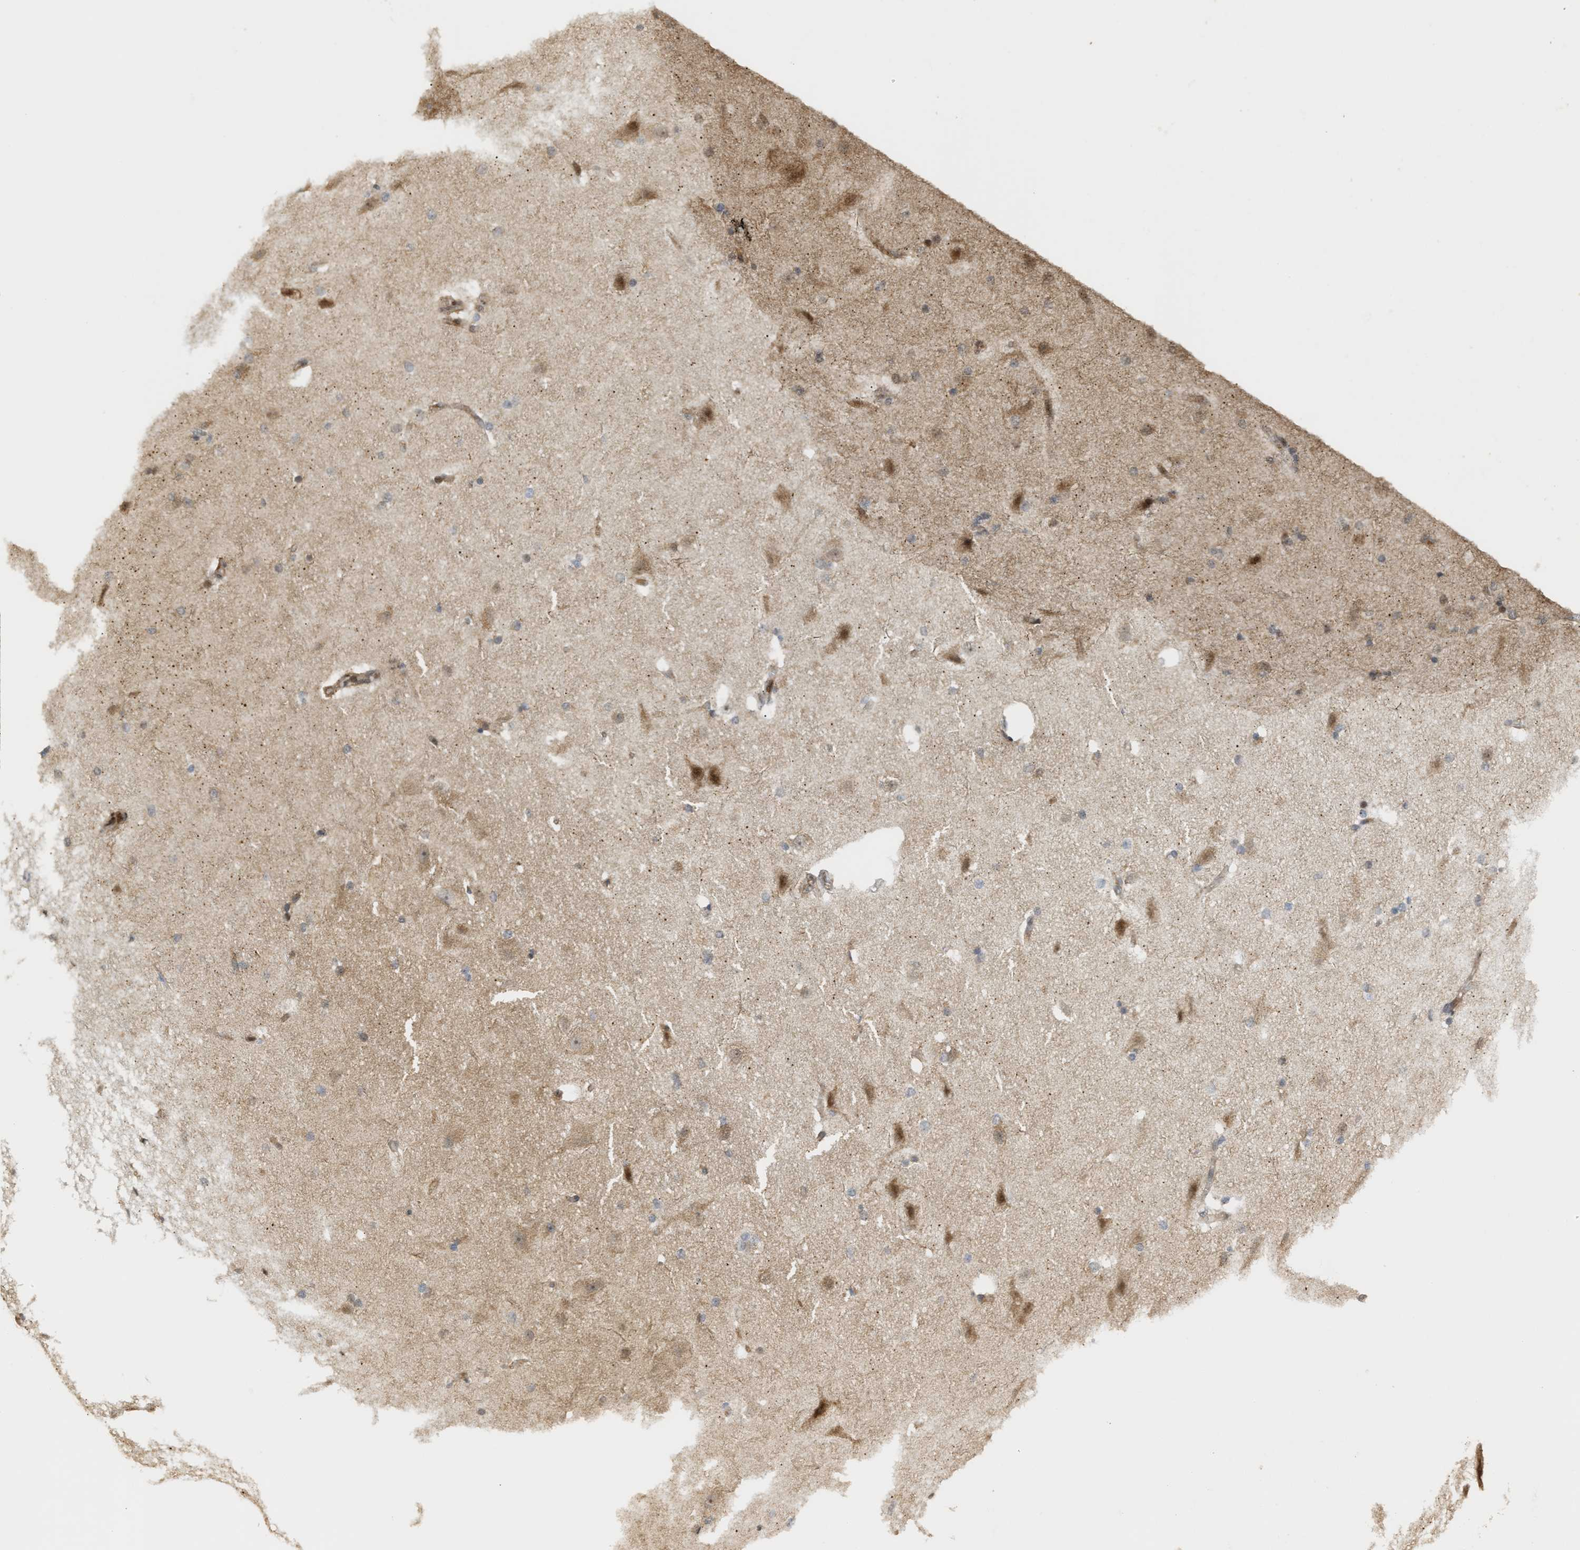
{"staining": {"intensity": "moderate", "quantity": ">75%", "location": "cytoplasmic/membranous,nuclear"}, "tissue": "cerebral cortex", "cell_type": "Endothelial cells", "image_type": "normal", "snomed": [{"axis": "morphology", "description": "Normal tissue, NOS"}, {"axis": "topography", "description": "Cerebral cortex"}, {"axis": "topography", "description": "Hippocampus"}], "caption": "Immunohistochemistry histopathology image of unremarkable cerebral cortex: cerebral cortex stained using immunohistochemistry (IHC) reveals medium levels of moderate protein expression localized specifically in the cytoplasmic/membranous,nuclear of endothelial cells, appearing as a cytoplasmic/membranous,nuclear brown color.", "gene": "ZFAND5", "patient": {"sex": "female", "age": 19}}